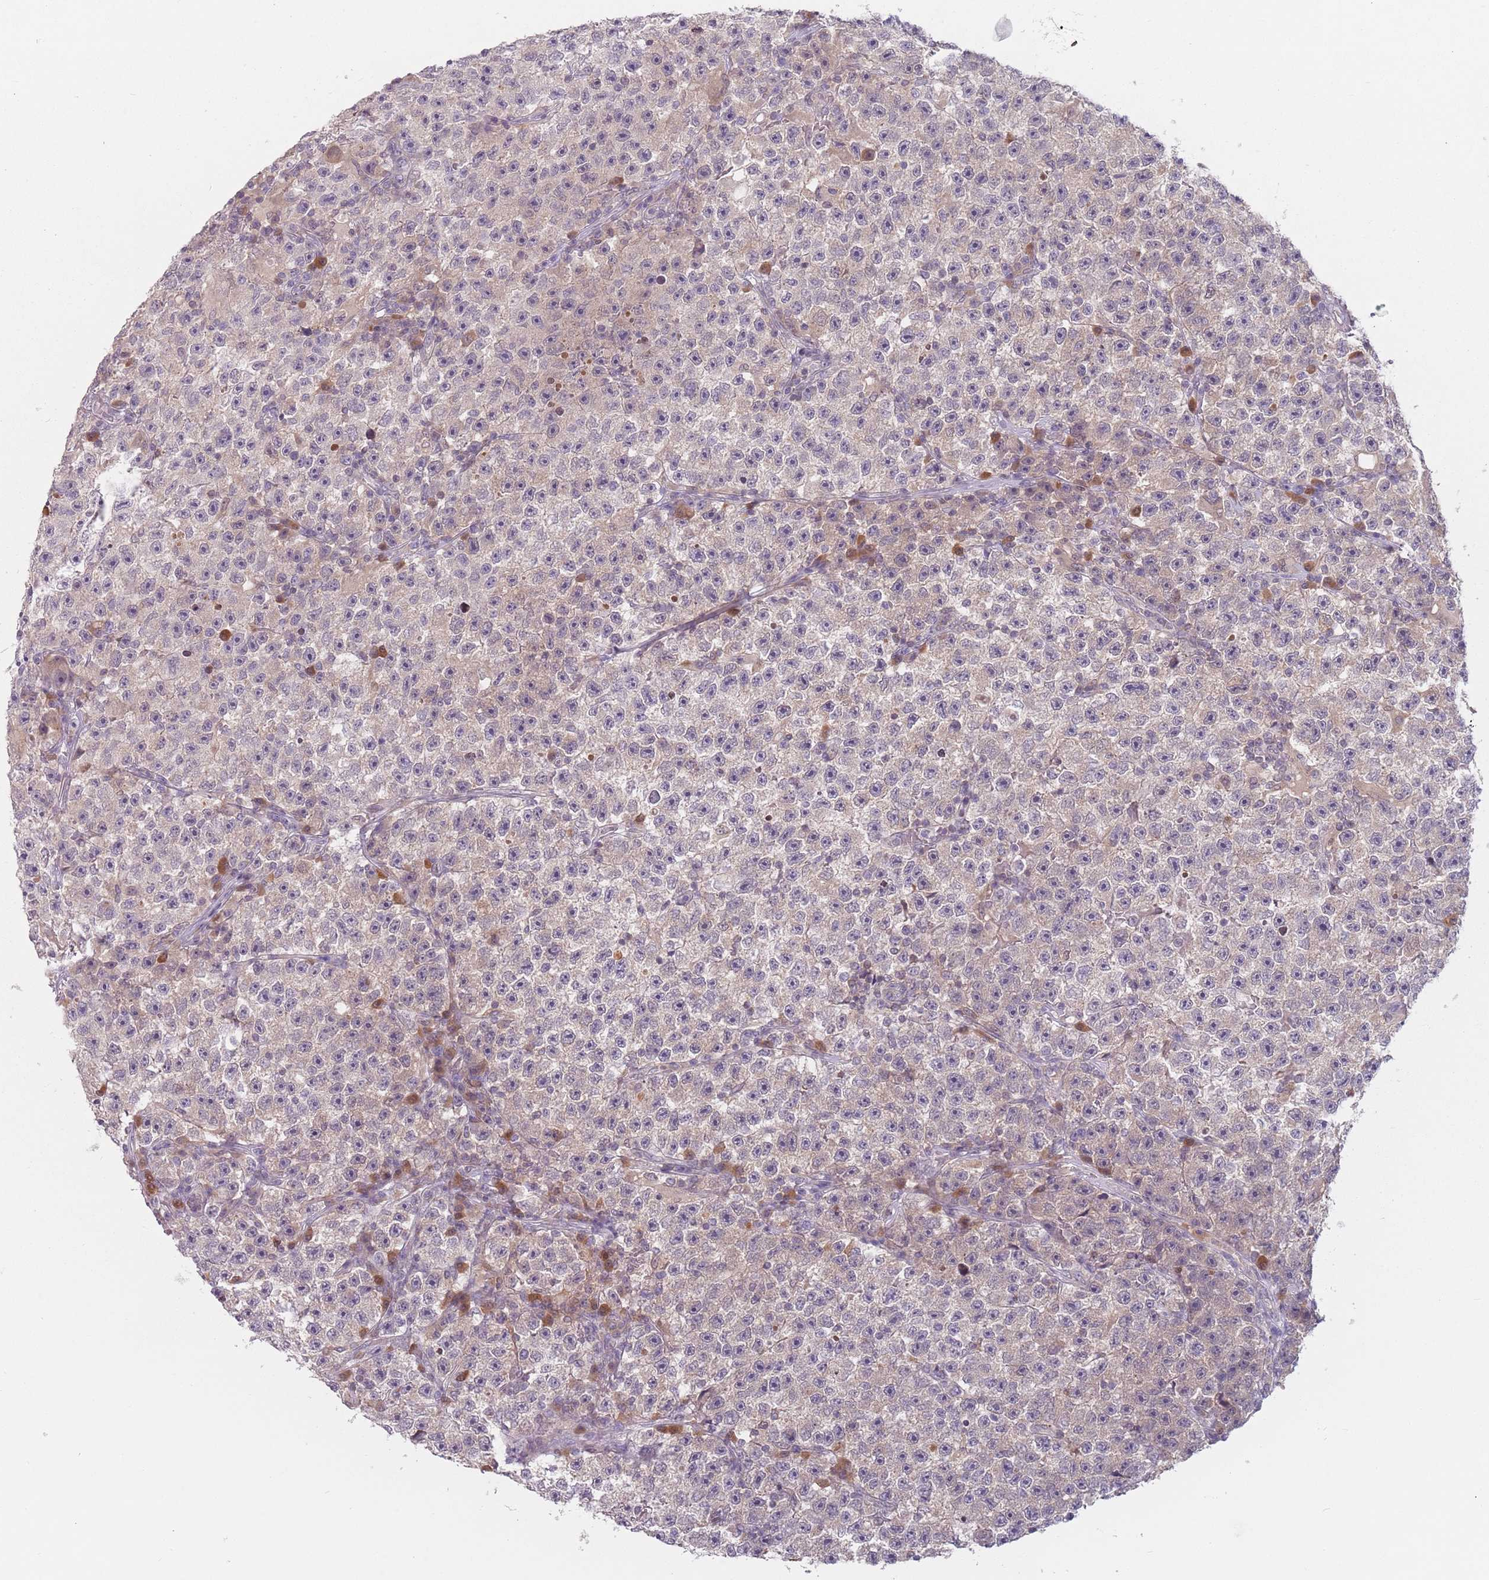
{"staining": {"intensity": "negative", "quantity": "none", "location": "none"}, "tissue": "testis cancer", "cell_type": "Tumor cells", "image_type": "cancer", "snomed": [{"axis": "morphology", "description": "Seminoma, NOS"}, {"axis": "topography", "description": "Testis"}], "caption": "Immunohistochemistry (IHC) micrograph of testis seminoma stained for a protein (brown), which demonstrates no staining in tumor cells. (Stains: DAB (3,3'-diaminobenzidine) IHC with hematoxylin counter stain, Microscopy: brightfield microscopy at high magnification).", "gene": "NAXE", "patient": {"sex": "male", "age": 22}}